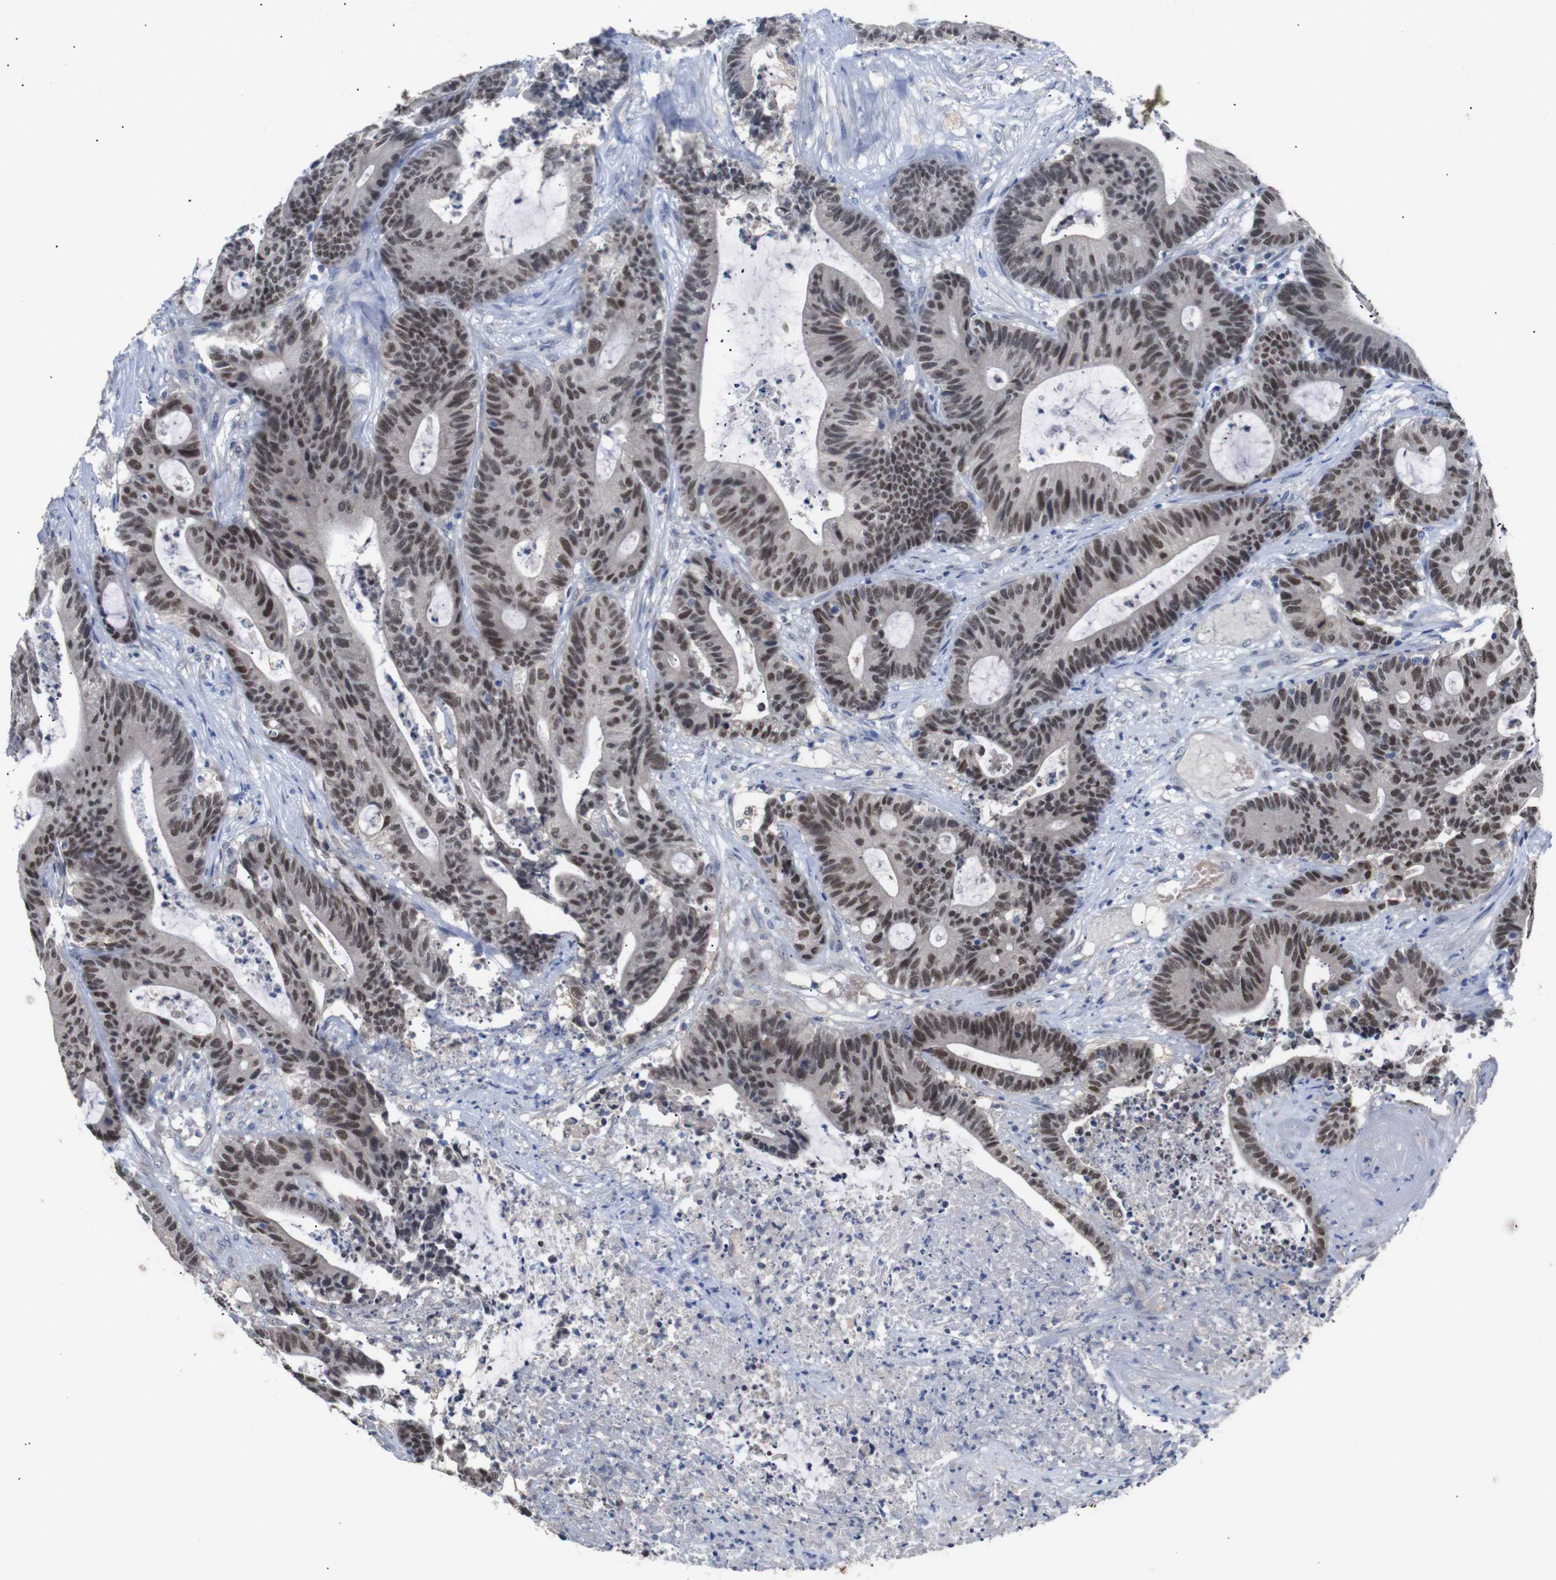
{"staining": {"intensity": "strong", "quantity": "25%-75%", "location": "nuclear"}, "tissue": "colorectal cancer", "cell_type": "Tumor cells", "image_type": "cancer", "snomed": [{"axis": "morphology", "description": "Adenocarcinoma, NOS"}, {"axis": "topography", "description": "Colon"}], "caption": "Adenocarcinoma (colorectal) stained with a protein marker reveals strong staining in tumor cells.", "gene": "HNF1A", "patient": {"sex": "female", "age": 84}}